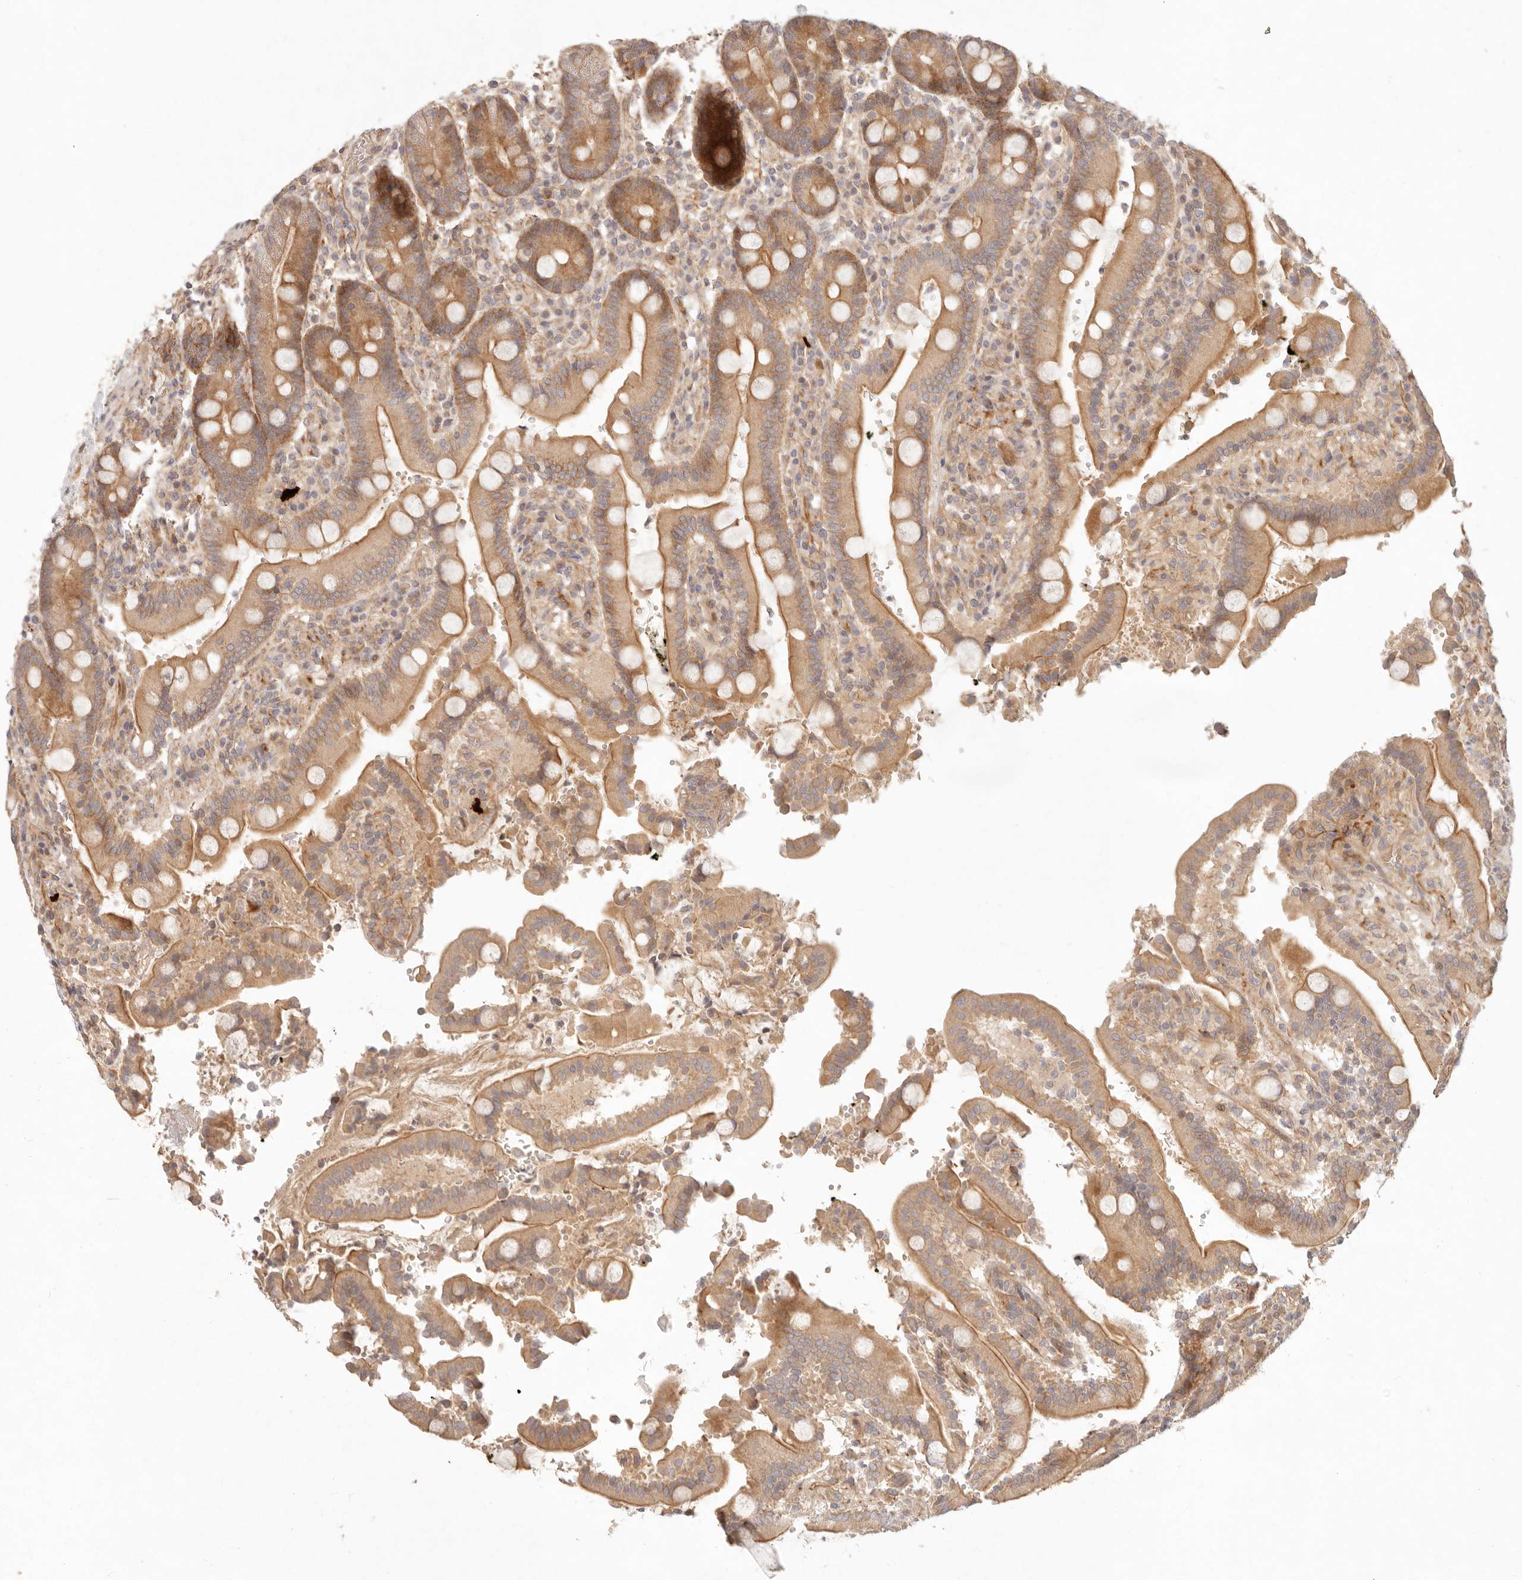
{"staining": {"intensity": "moderate", "quantity": ">75%", "location": "cytoplasmic/membranous"}, "tissue": "duodenum", "cell_type": "Glandular cells", "image_type": "normal", "snomed": [{"axis": "morphology", "description": "Normal tissue, NOS"}, {"axis": "topography", "description": "Small intestine, NOS"}], "caption": "A histopathology image of human duodenum stained for a protein shows moderate cytoplasmic/membranous brown staining in glandular cells. The staining is performed using DAB (3,3'-diaminobenzidine) brown chromogen to label protein expression. The nuclei are counter-stained blue using hematoxylin.", "gene": "PPP1R3B", "patient": {"sex": "female", "age": 71}}